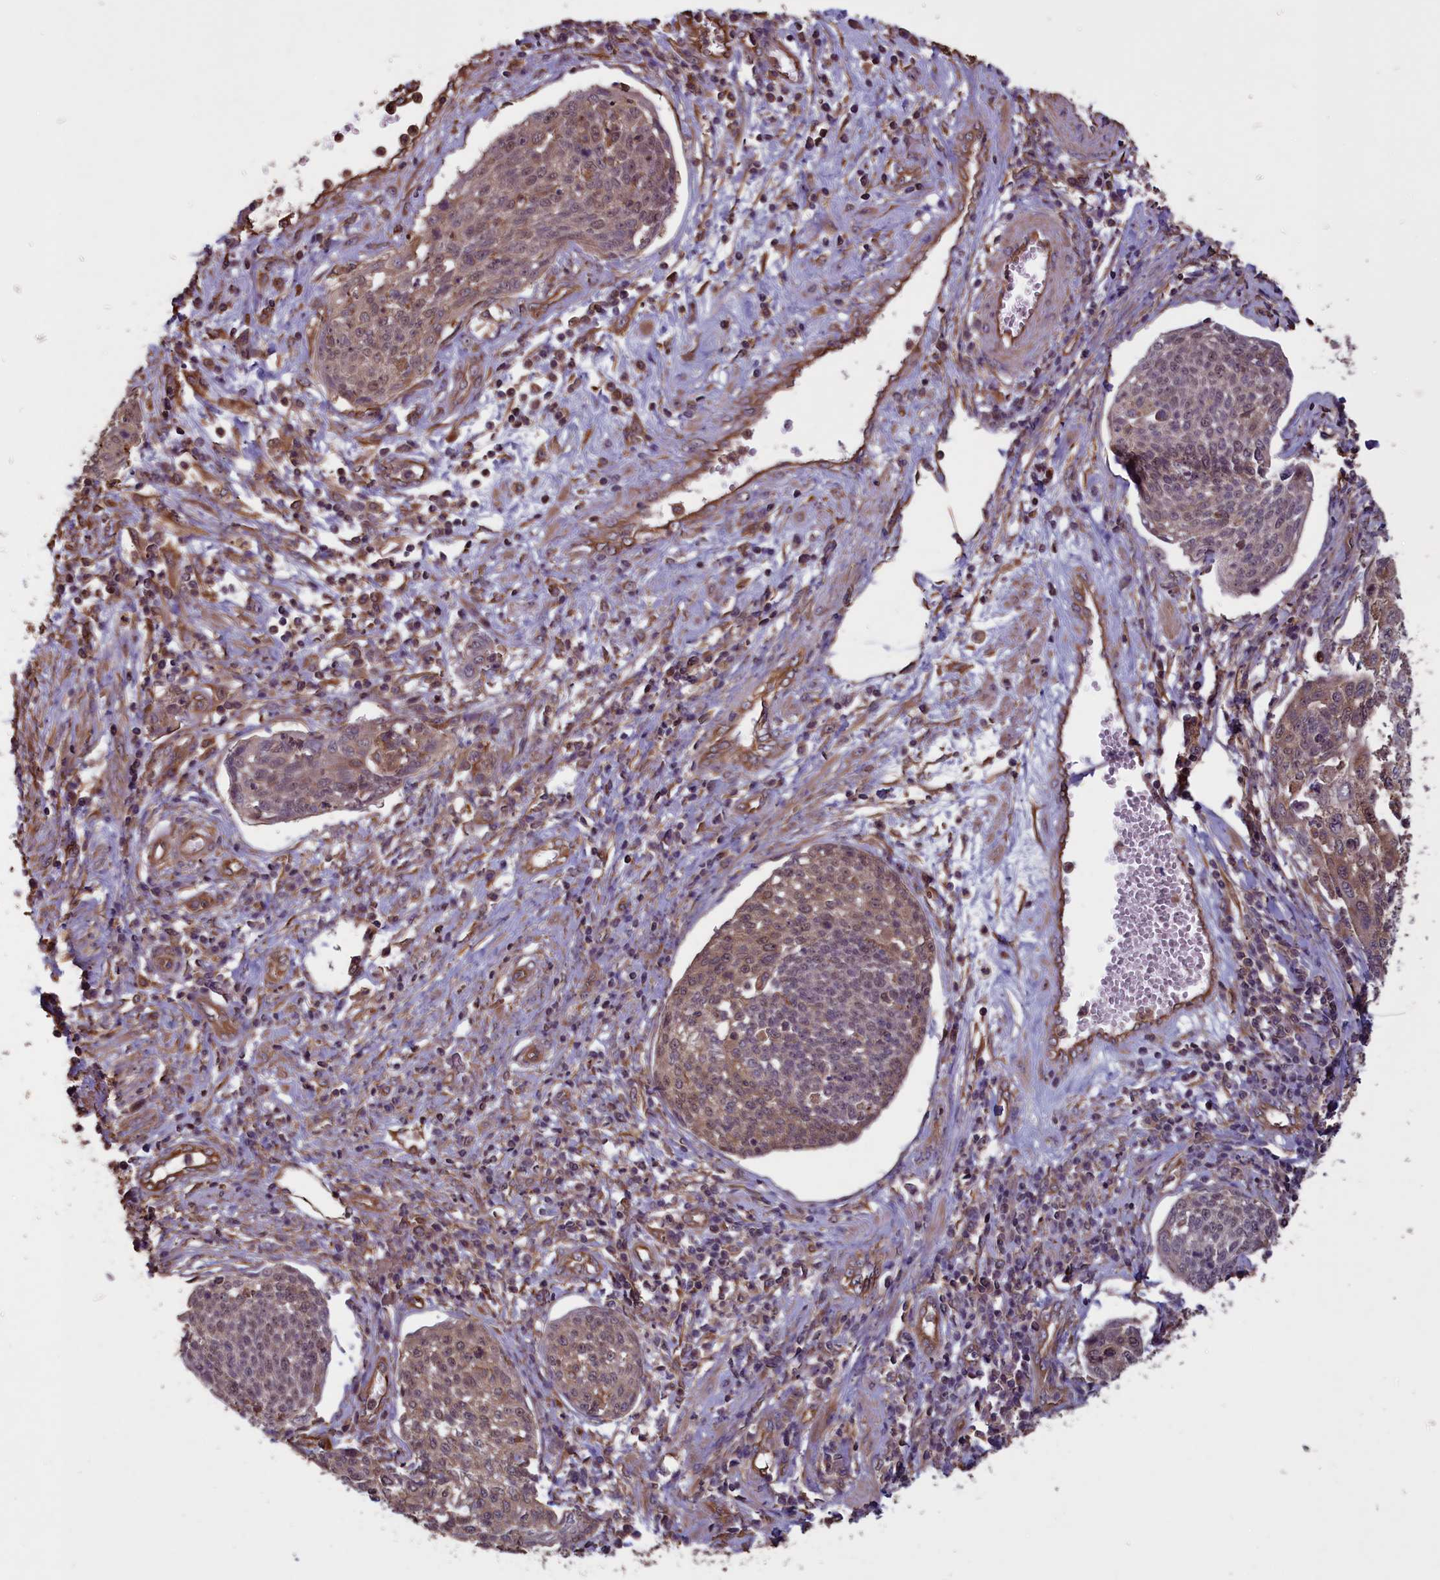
{"staining": {"intensity": "weak", "quantity": "25%-75%", "location": "cytoplasmic/membranous,nuclear"}, "tissue": "cervical cancer", "cell_type": "Tumor cells", "image_type": "cancer", "snomed": [{"axis": "morphology", "description": "Squamous cell carcinoma, NOS"}, {"axis": "topography", "description": "Cervix"}], "caption": "Cervical cancer (squamous cell carcinoma) tissue shows weak cytoplasmic/membranous and nuclear staining in about 25%-75% of tumor cells, visualized by immunohistochemistry.", "gene": "DAPK3", "patient": {"sex": "female", "age": 34}}